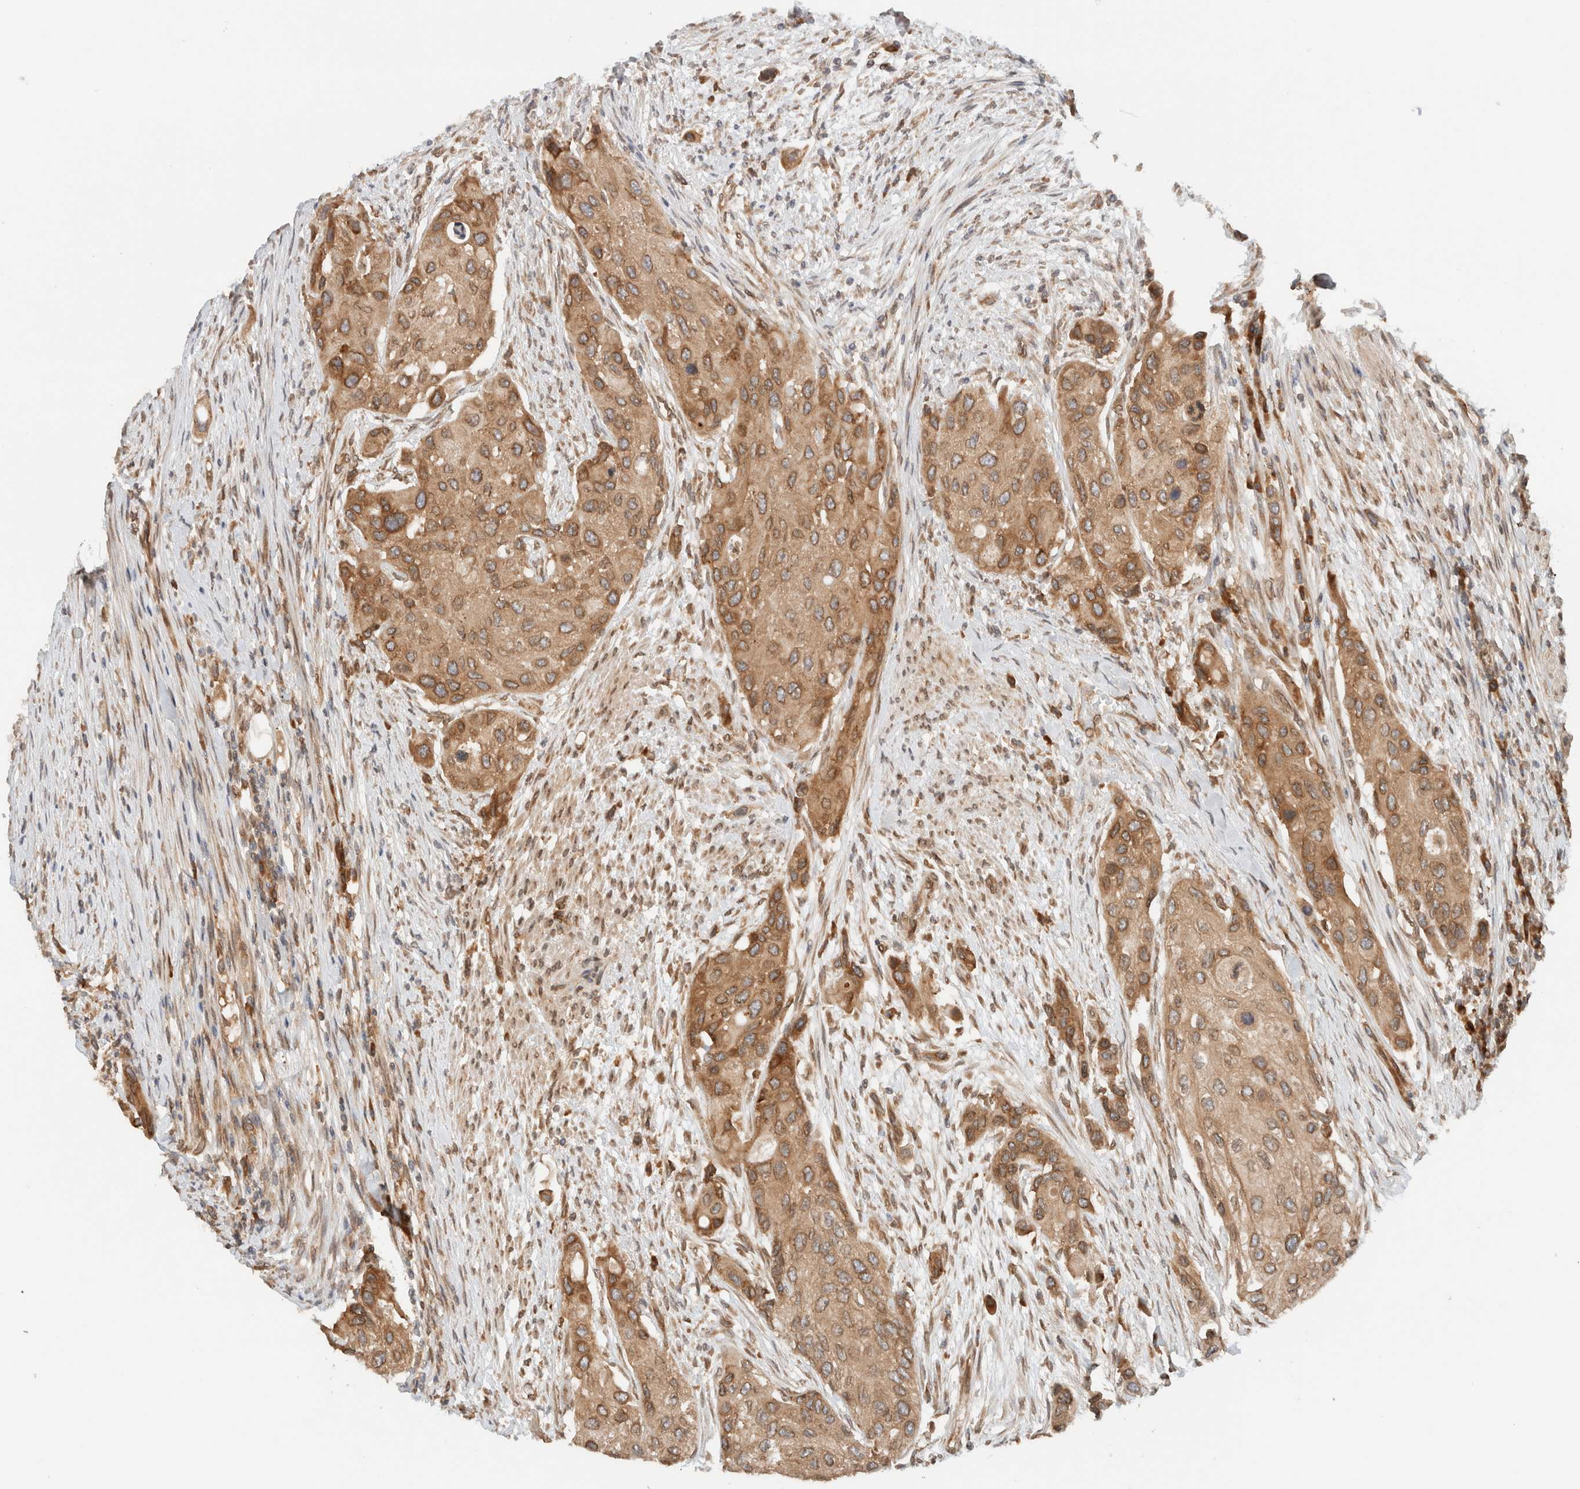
{"staining": {"intensity": "moderate", "quantity": ">75%", "location": "cytoplasmic/membranous"}, "tissue": "urothelial cancer", "cell_type": "Tumor cells", "image_type": "cancer", "snomed": [{"axis": "morphology", "description": "Urothelial carcinoma, High grade"}, {"axis": "topography", "description": "Urinary bladder"}], "caption": "DAB immunohistochemical staining of human urothelial carcinoma (high-grade) shows moderate cytoplasmic/membranous protein expression in about >75% of tumor cells.", "gene": "ARFGEF2", "patient": {"sex": "female", "age": 56}}